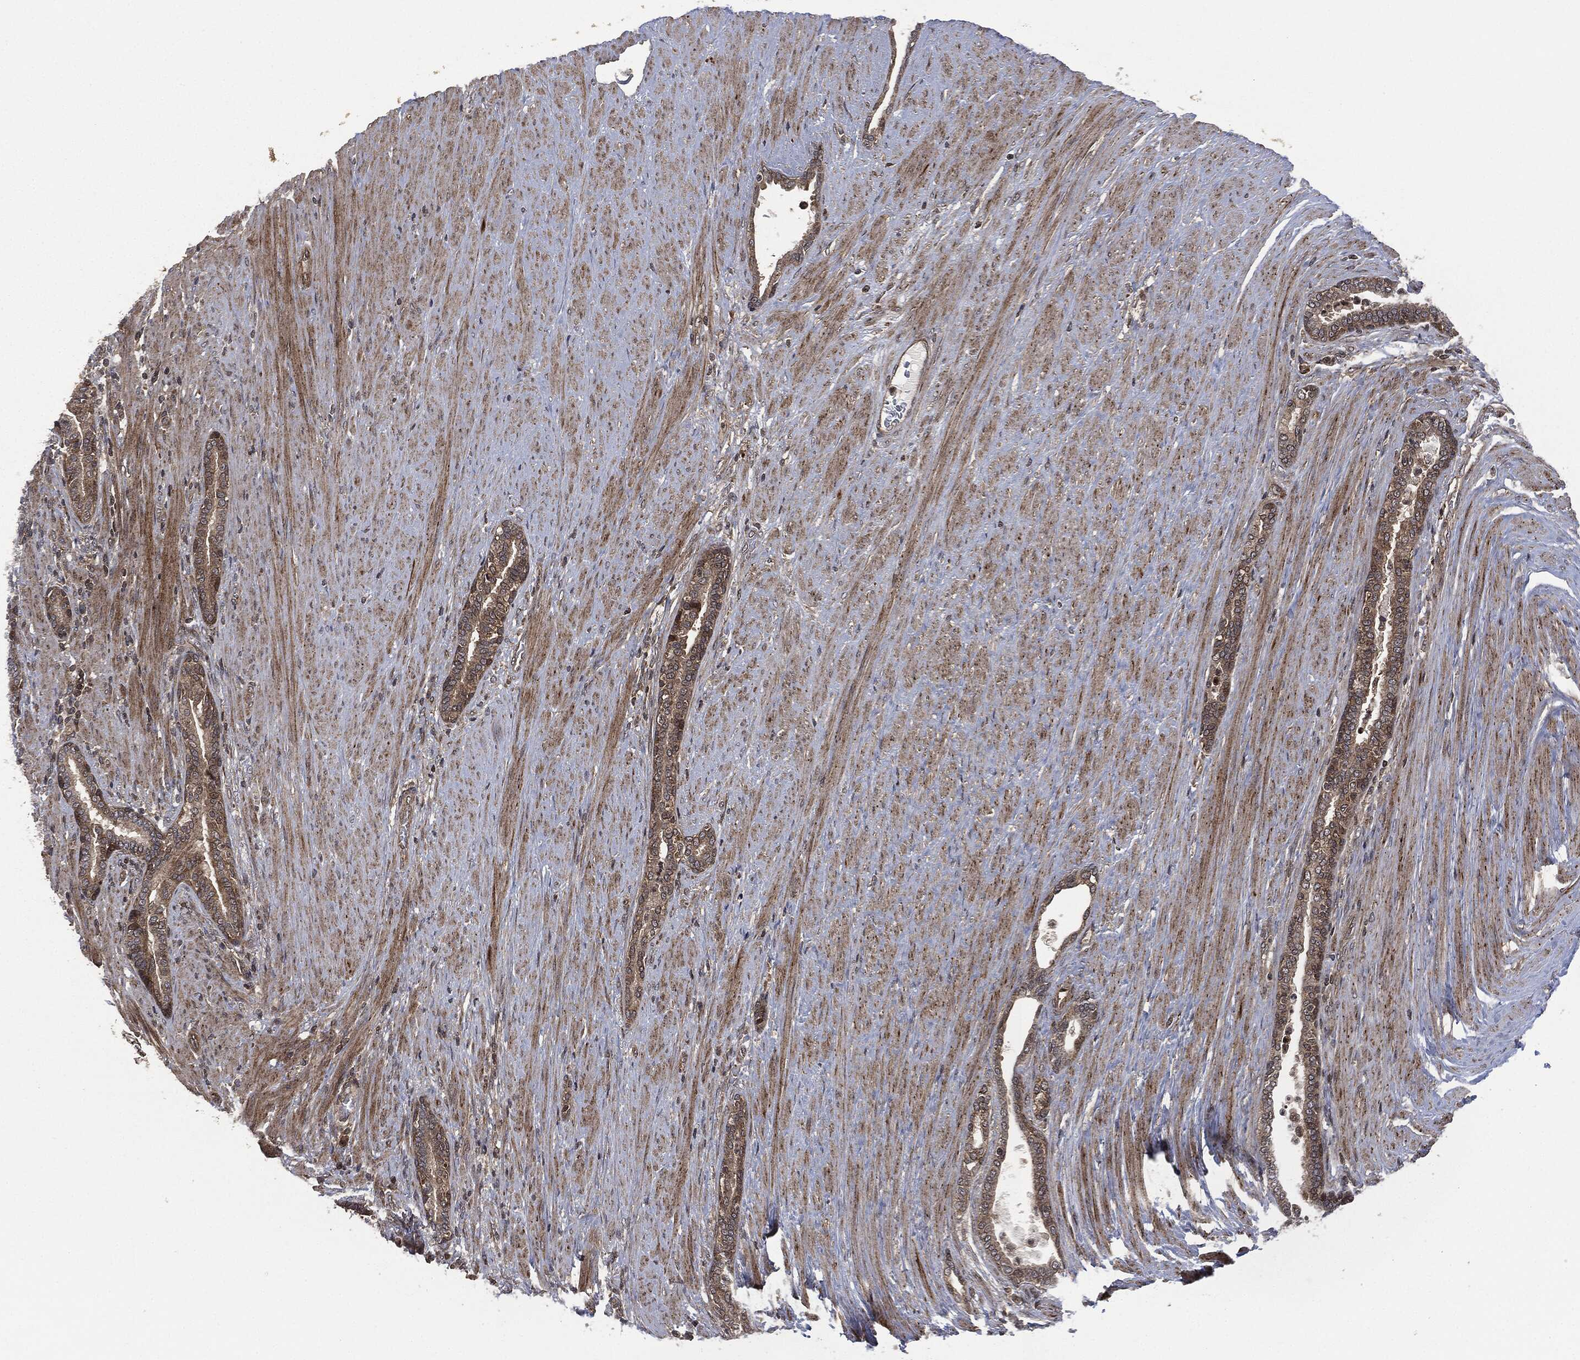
{"staining": {"intensity": "moderate", "quantity": ">75%", "location": "cytoplasmic/membranous"}, "tissue": "prostate cancer", "cell_type": "Tumor cells", "image_type": "cancer", "snomed": [{"axis": "morphology", "description": "Adenocarcinoma, Low grade"}, {"axis": "topography", "description": "Prostate"}], "caption": "A brown stain highlights moderate cytoplasmic/membranous positivity of a protein in human prostate adenocarcinoma (low-grade) tumor cells.", "gene": "HRAS", "patient": {"sex": "male", "age": 68}}